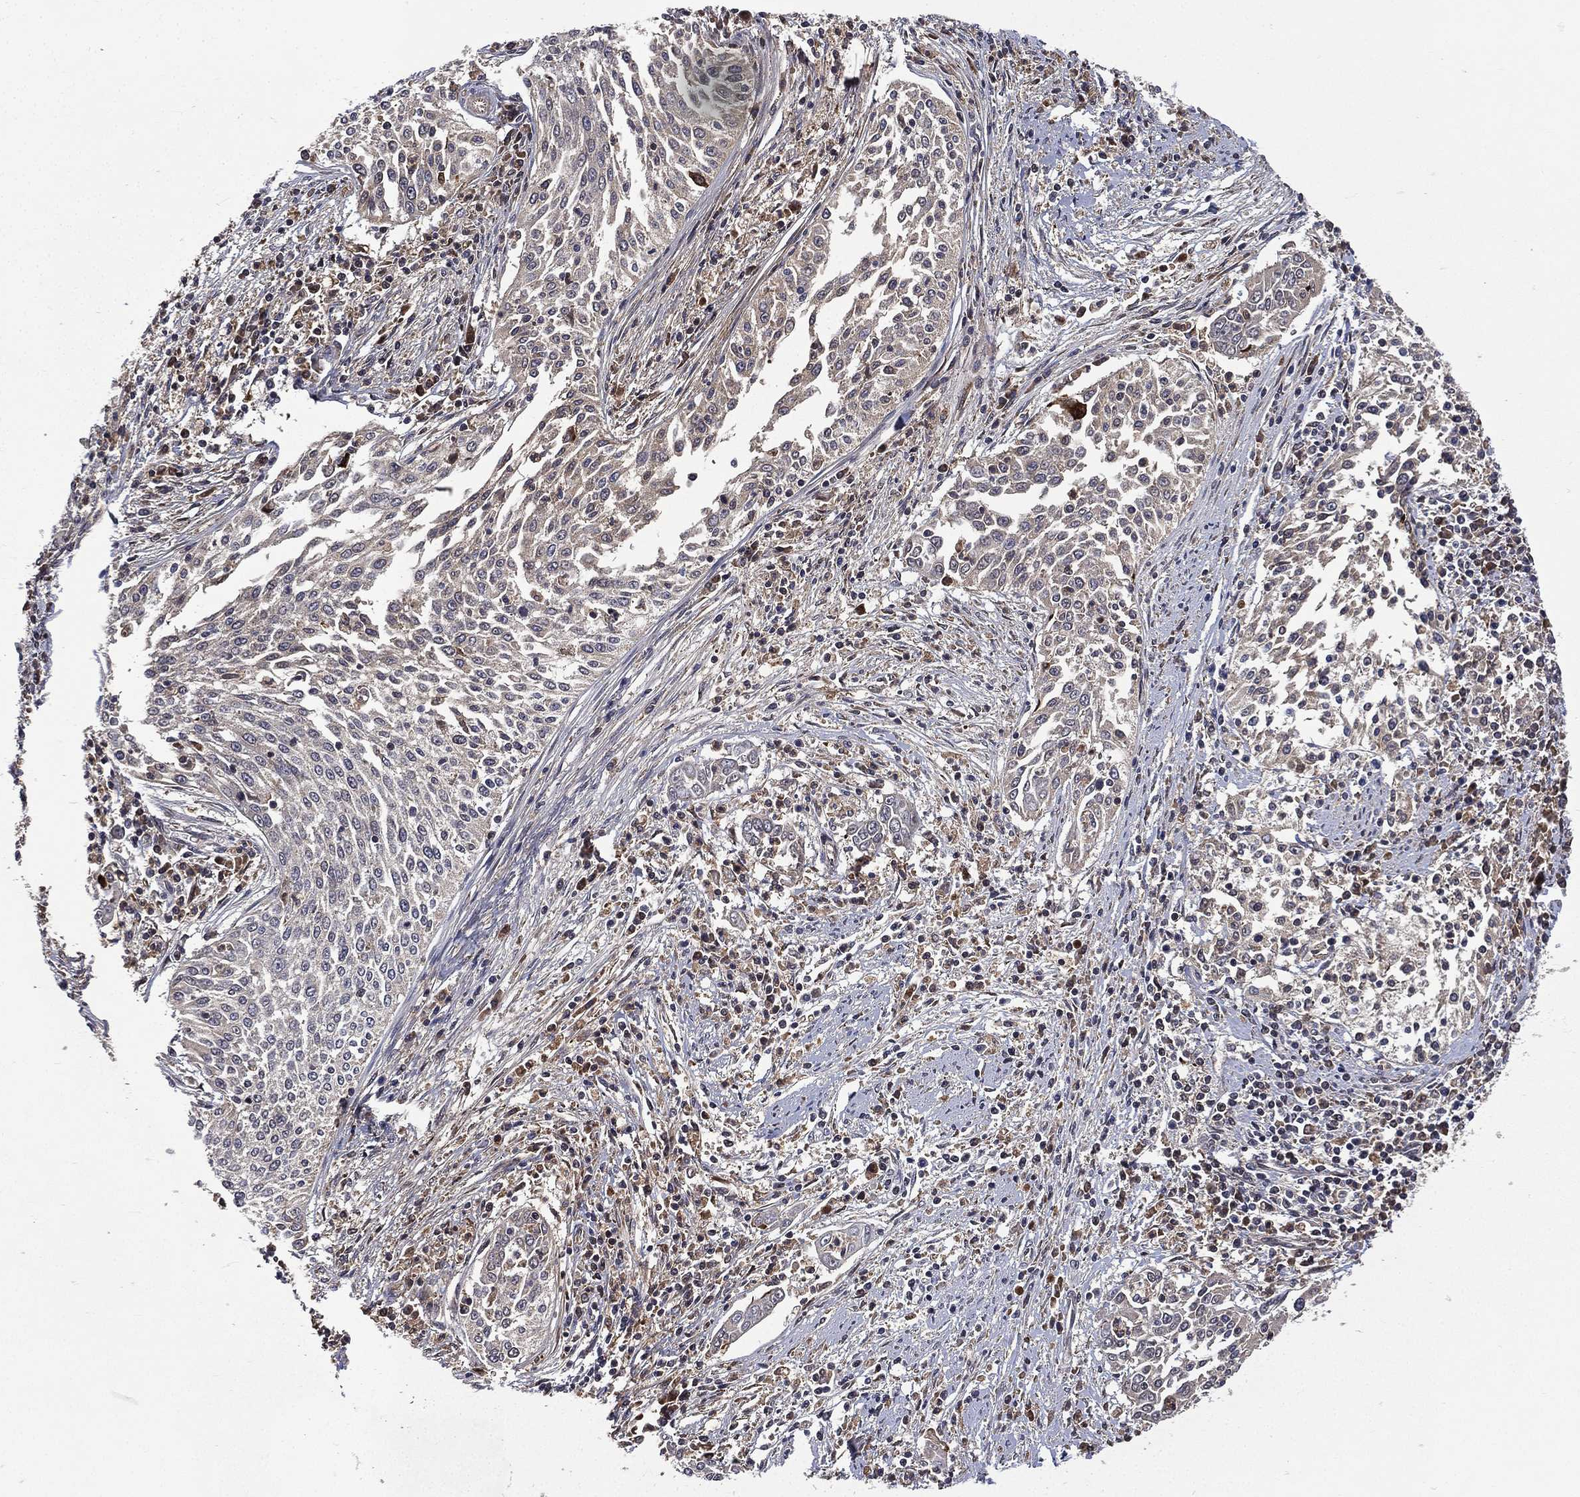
{"staining": {"intensity": "negative", "quantity": "none", "location": "none"}, "tissue": "cervical cancer", "cell_type": "Tumor cells", "image_type": "cancer", "snomed": [{"axis": "morphology", "description": "Squamous cell carcinoma, NOS"}, {"axis": "topography", "description": "Cervix"}], "caption": "Protein analysis of cervical cancer demonstrates no significant positivity in tumor cells. (DAB IHC with hematoxylin counter stain).", "gene": "RAB11FIP4", "patient": {"sex": "female", "age": 41}}